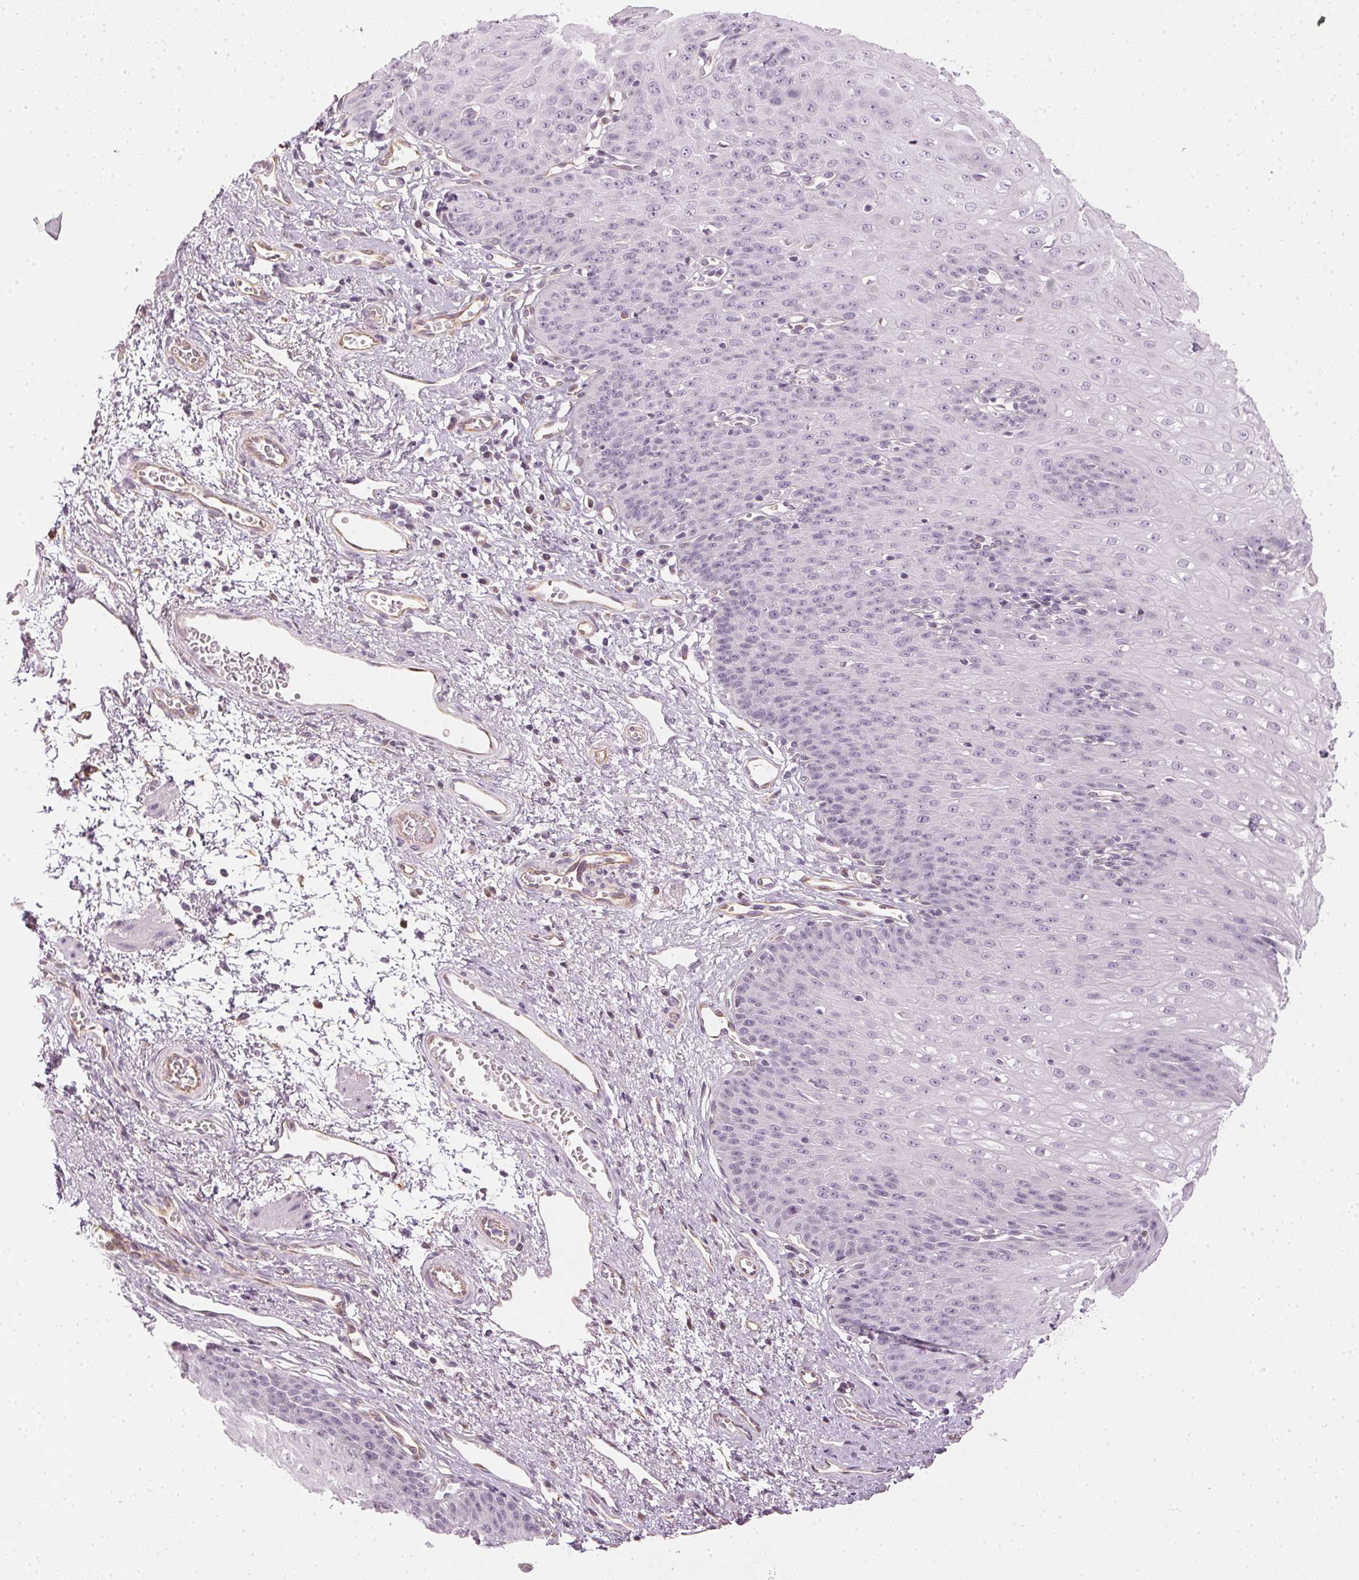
{"staining": {"intensity": "negative", "quantity": "none", "location": "none"}, "tissue": "esophagus", "cell_type": "Squamous epithelial cells", "image_type": "normal", "snomed": [{"axis": "morphology", "description": "Normal tissue, NOS"}, {"axis": "topography", "description": "Esophagus"}], "caption": "Photomicrograph shows no protein positivity in squamous epithelial cells of normal esophagus. (DAB immunohistochemistry visualized using brightfield microscopy, high magnification).", "gene": "APLP1", "patient": {"sex": "male", "age": 71}}